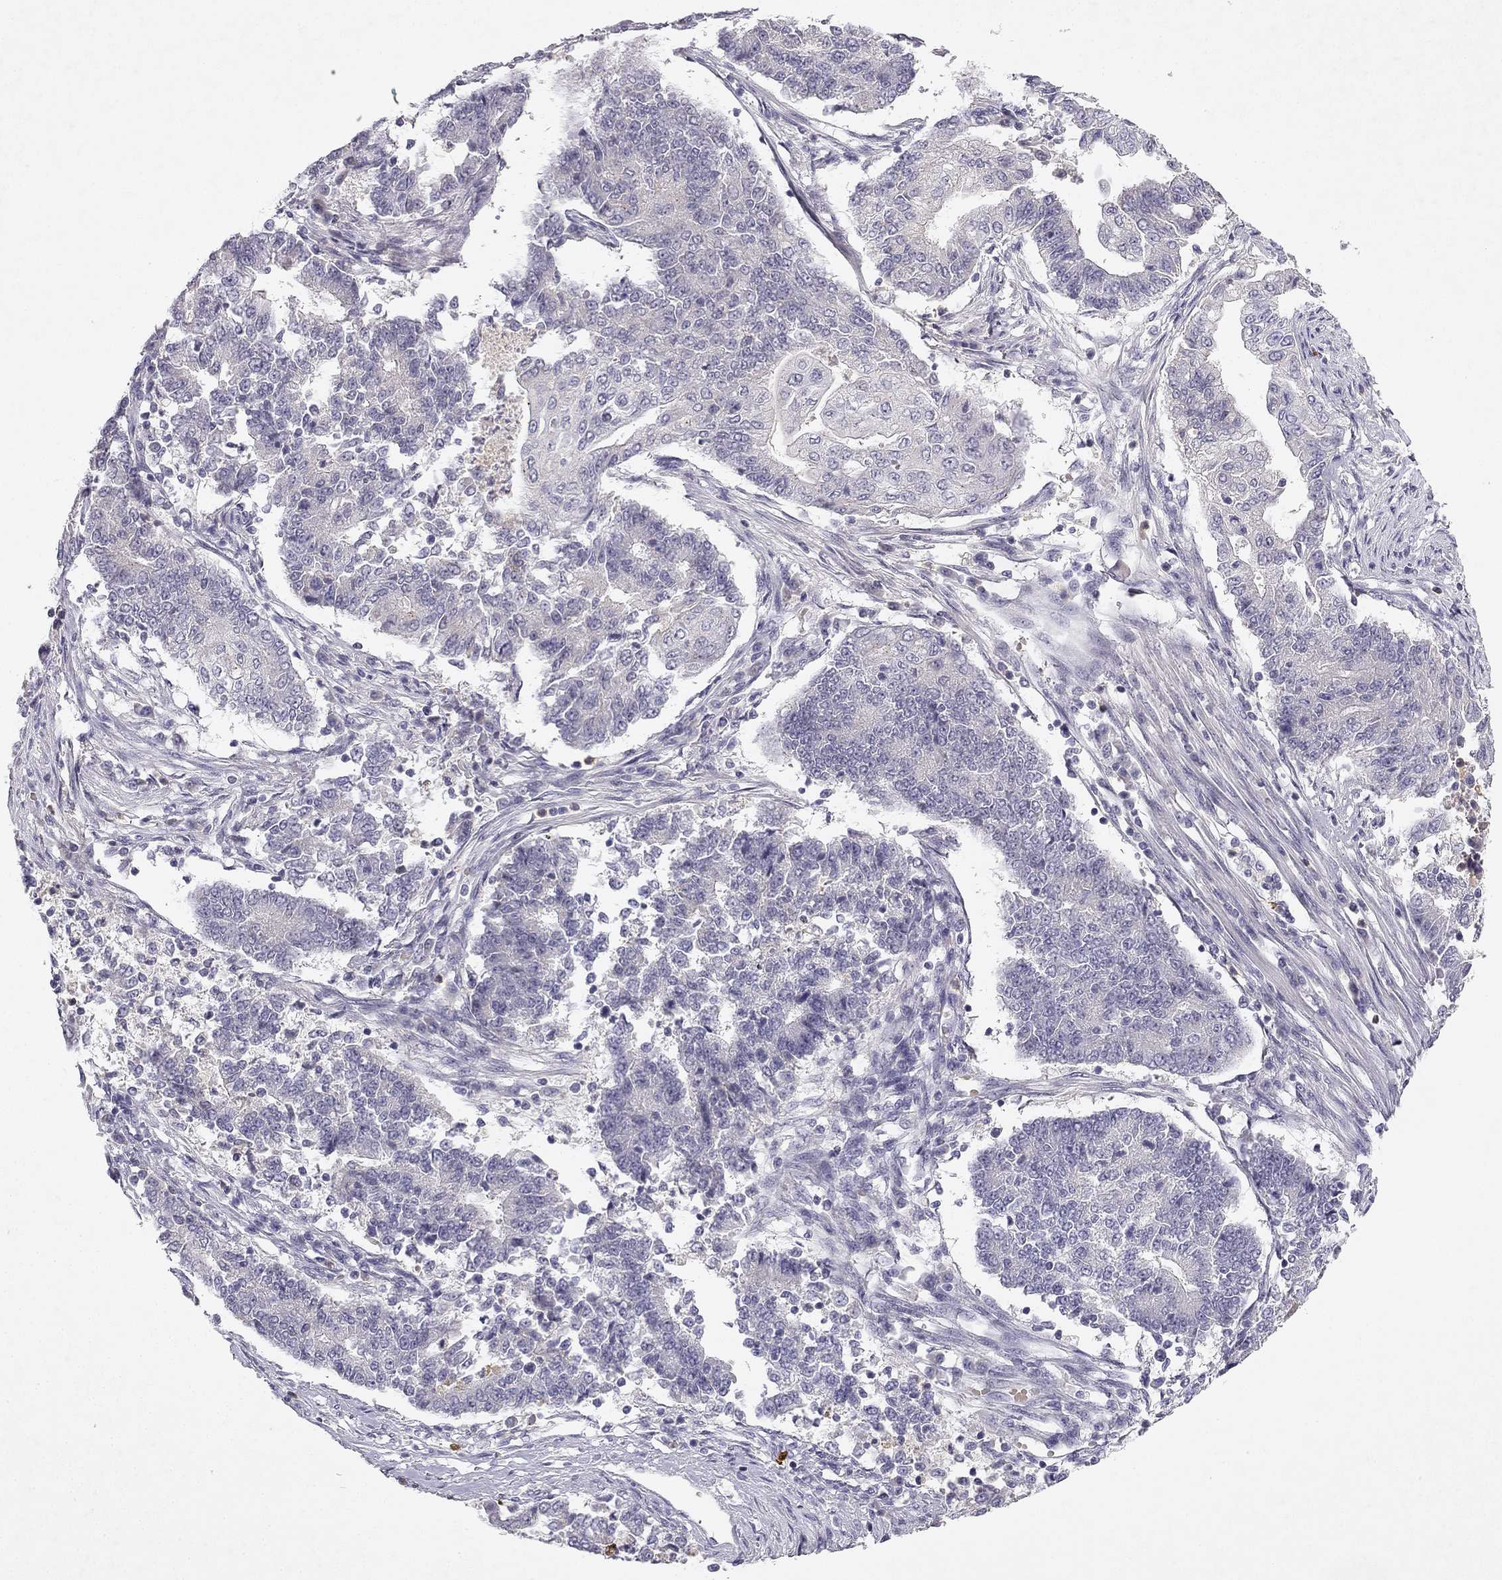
{"staining": {"intensity": "negative", "quantity": "none", "location": "none"}, "tissue": "endometrial cancer", "cell_type": "Tumor cells", "image_type": "cancer", "snomed": [{"axis": "morphology", "description": "Adenocarcinoma, NOS"}, {"axis": "topography", "description": "Uterus"}, {"axis": "topography", "description": "Endometrium"}], "caption": "The immunohistochemistry (IHC) histopathology image has no significant staining in tumor cells of endometrial cancer (adenocarcinoma) tissue. (Stains: DAB immunohistochemistry (IHC) with hematoxylin counter stain, Microscopy: brightfield microscopy at high magnification).", "gene": "SLC6A4", "patient": {"sex": "female", "age": 54}}